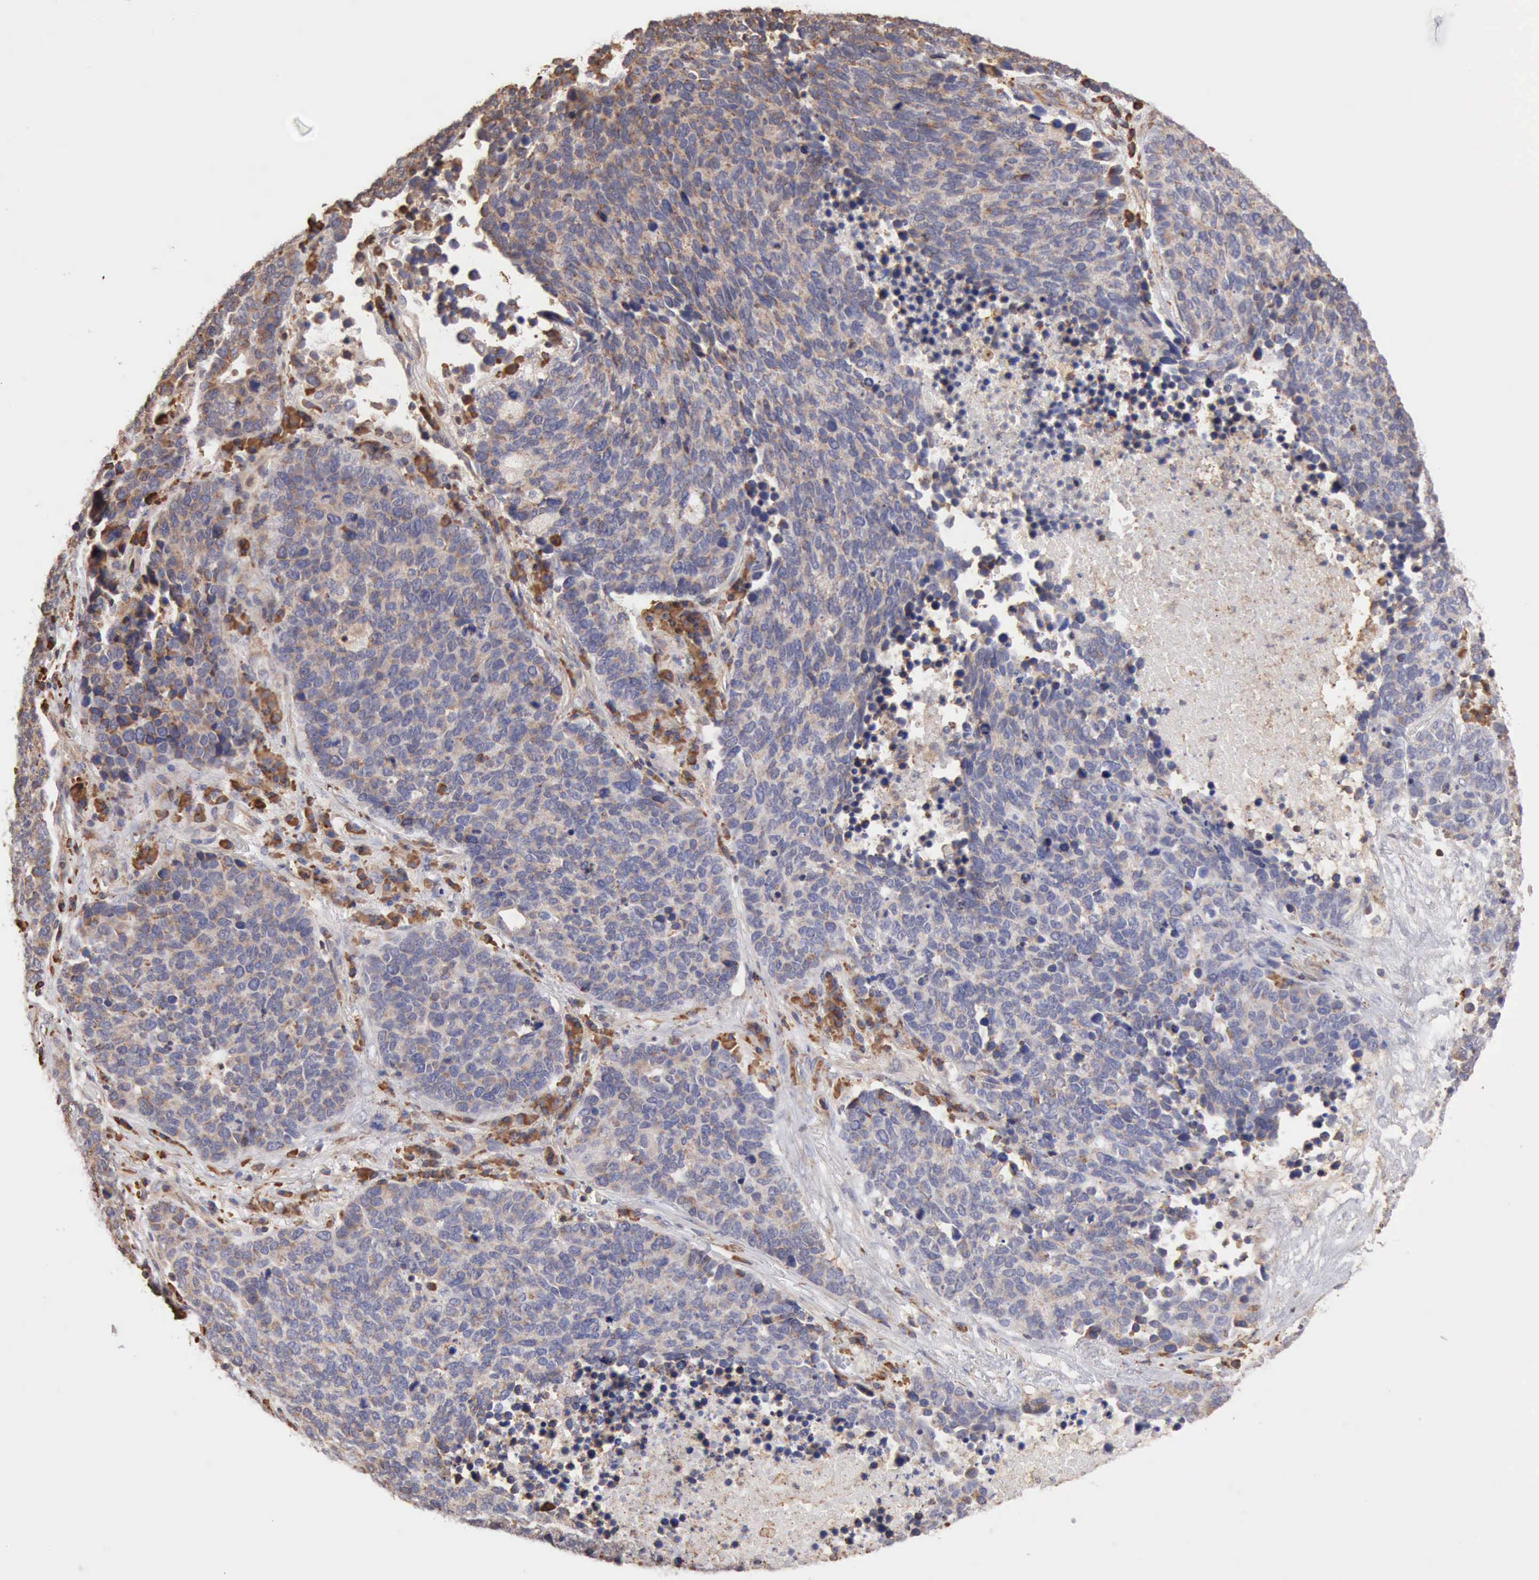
{"staining": {"intensity": "weak", "quantity": "25%-75%", "location": "cytoplasmic/membranous"}, "tissue": "lung cancer", "cell_type": "Tumor cells", "image_type": "cancer", "snomed": [{"axis": "morphology", "description": "Neoplasm, malignant, NOS"}, {"axis": "topography", "description": "Lung"}], "caption": "Immunohistochemical staining of lung cancer (neoplasm (malignant)) shows low levels of weak cytoplasmic/membranous protein positivity in about 25%-75% of tumor cells.", "gene": "GPR101", "patient": {"sex": "female", "age": 75}}